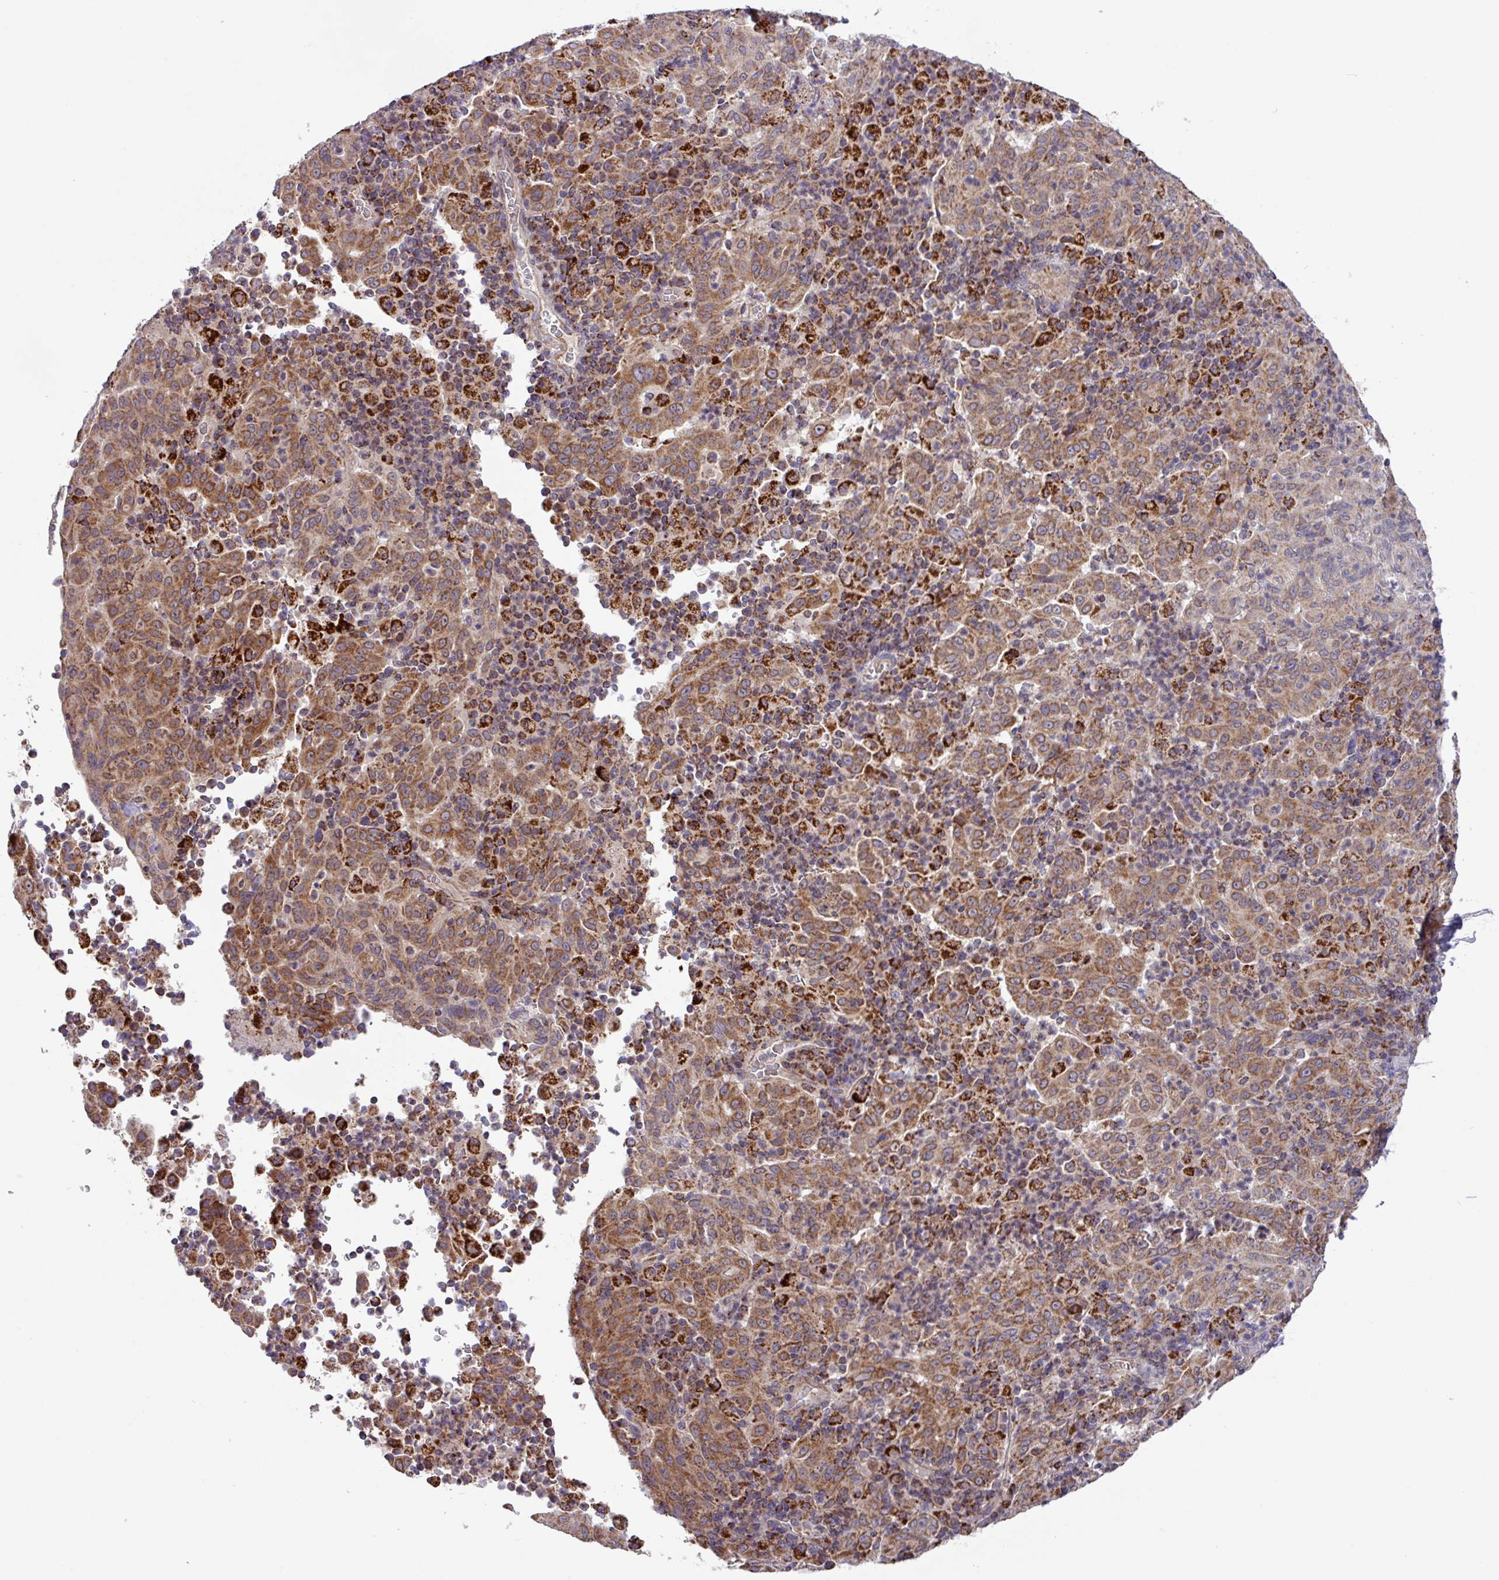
{"staining": {"intensity": "moderate", "quantity": ">75%", "location": "cytoplasmic/membranous"}, "tissue": "pancreatic cancer", "cell_type": "Tumor cells", "image_type": "cancer", "snomed": [{"axis": "morphology", "description": "Adenocarcinoma, NOS"}, {"axis": "topography", "description": "Pancreas"}], "caption": "This photomicrograph reveals pancreatic adenocarcinoma stained with immunohistochemistry to label a protein in brown. The cytoplasmic/membranous of tumor cells show moderate positivity for the protein. Nuclei are counter-stained blue.", "gene": "AKIRIN1", "patient": {"sex": "male", "age": 63}}